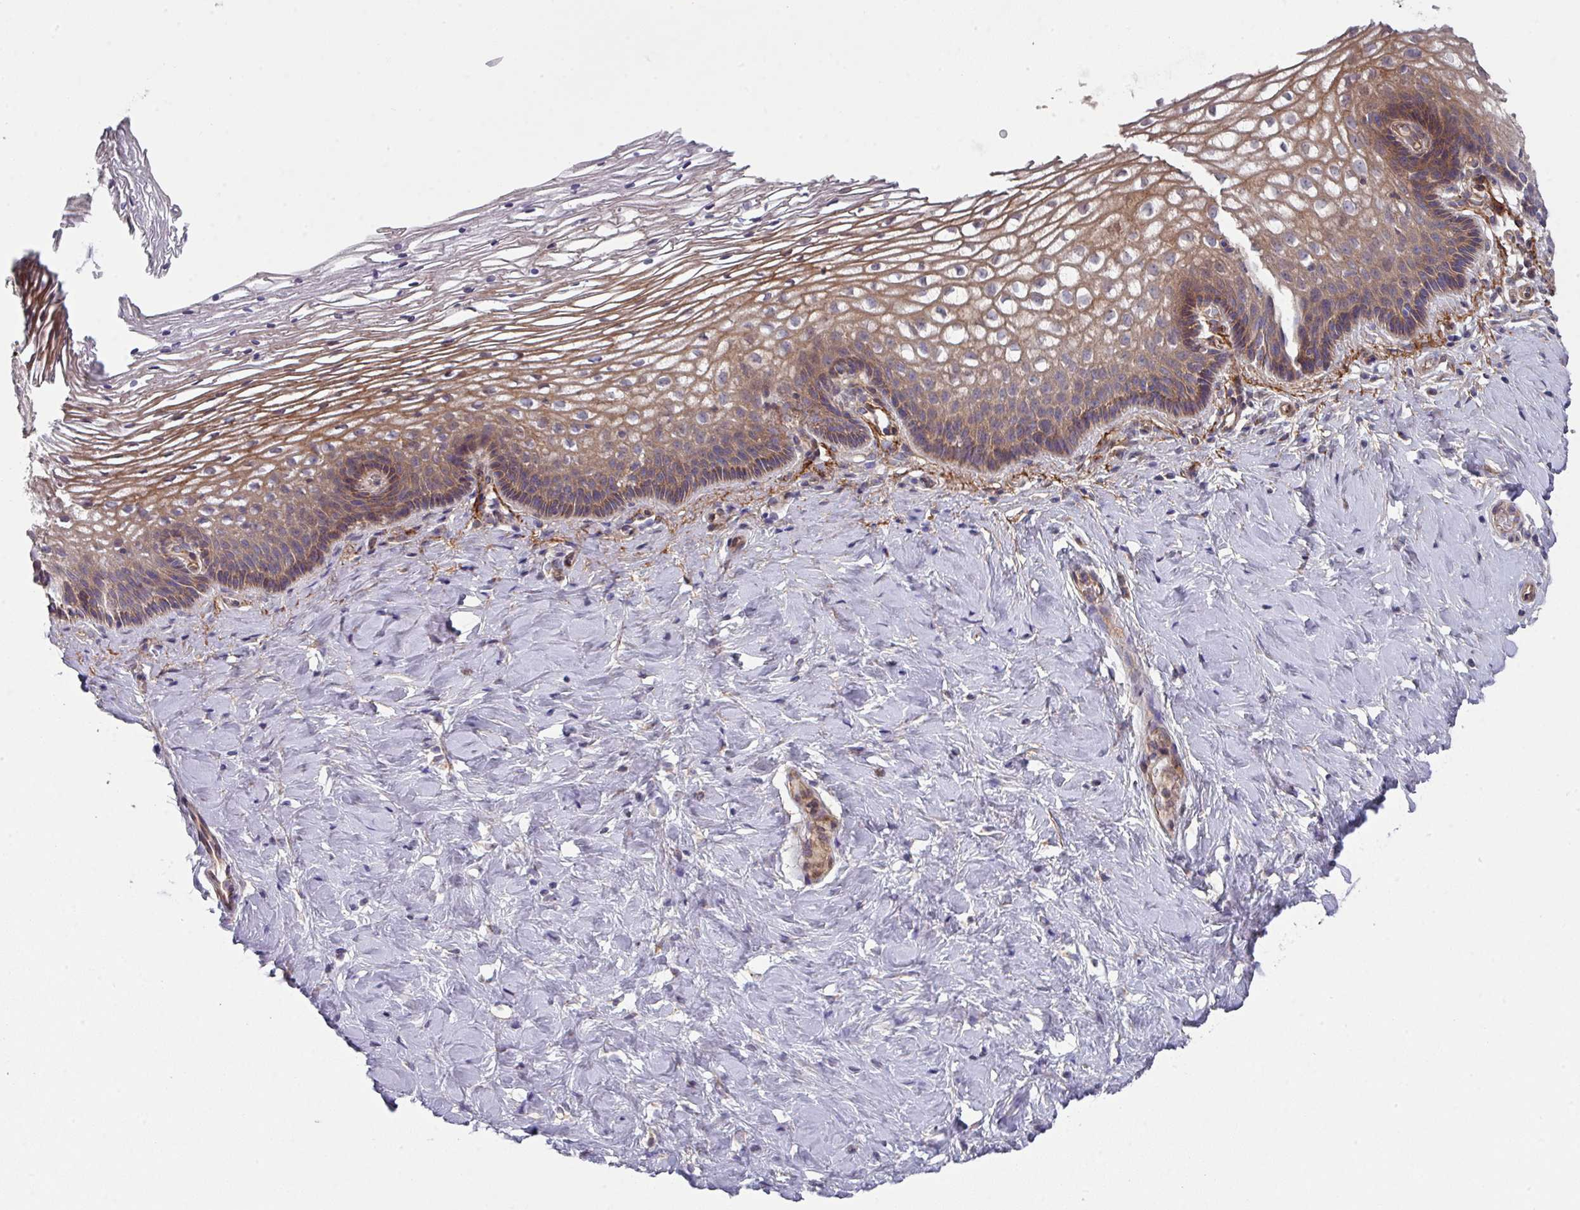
{"staining": {"intensity": "moderate", "quantity": ">75%", "location": "cytoplasmic/membranous"}, "tissue": "cervix", "cell_type": "Glandular cells", "image_type": "normal", "snomed": [{"axis": "morphology", "description": "Normal tissue, NOS"}, {"axis": "topography", "description": "Cervix"}], "caption": "Immunohistochemical staining of unremarkable human cervix shows medium levels of moderate cytoplasmic/membranous expression in approximately >75% of glandular cells.", "gene": "DCAF12L1", "patient": {"sex": "female", "age": 36}}